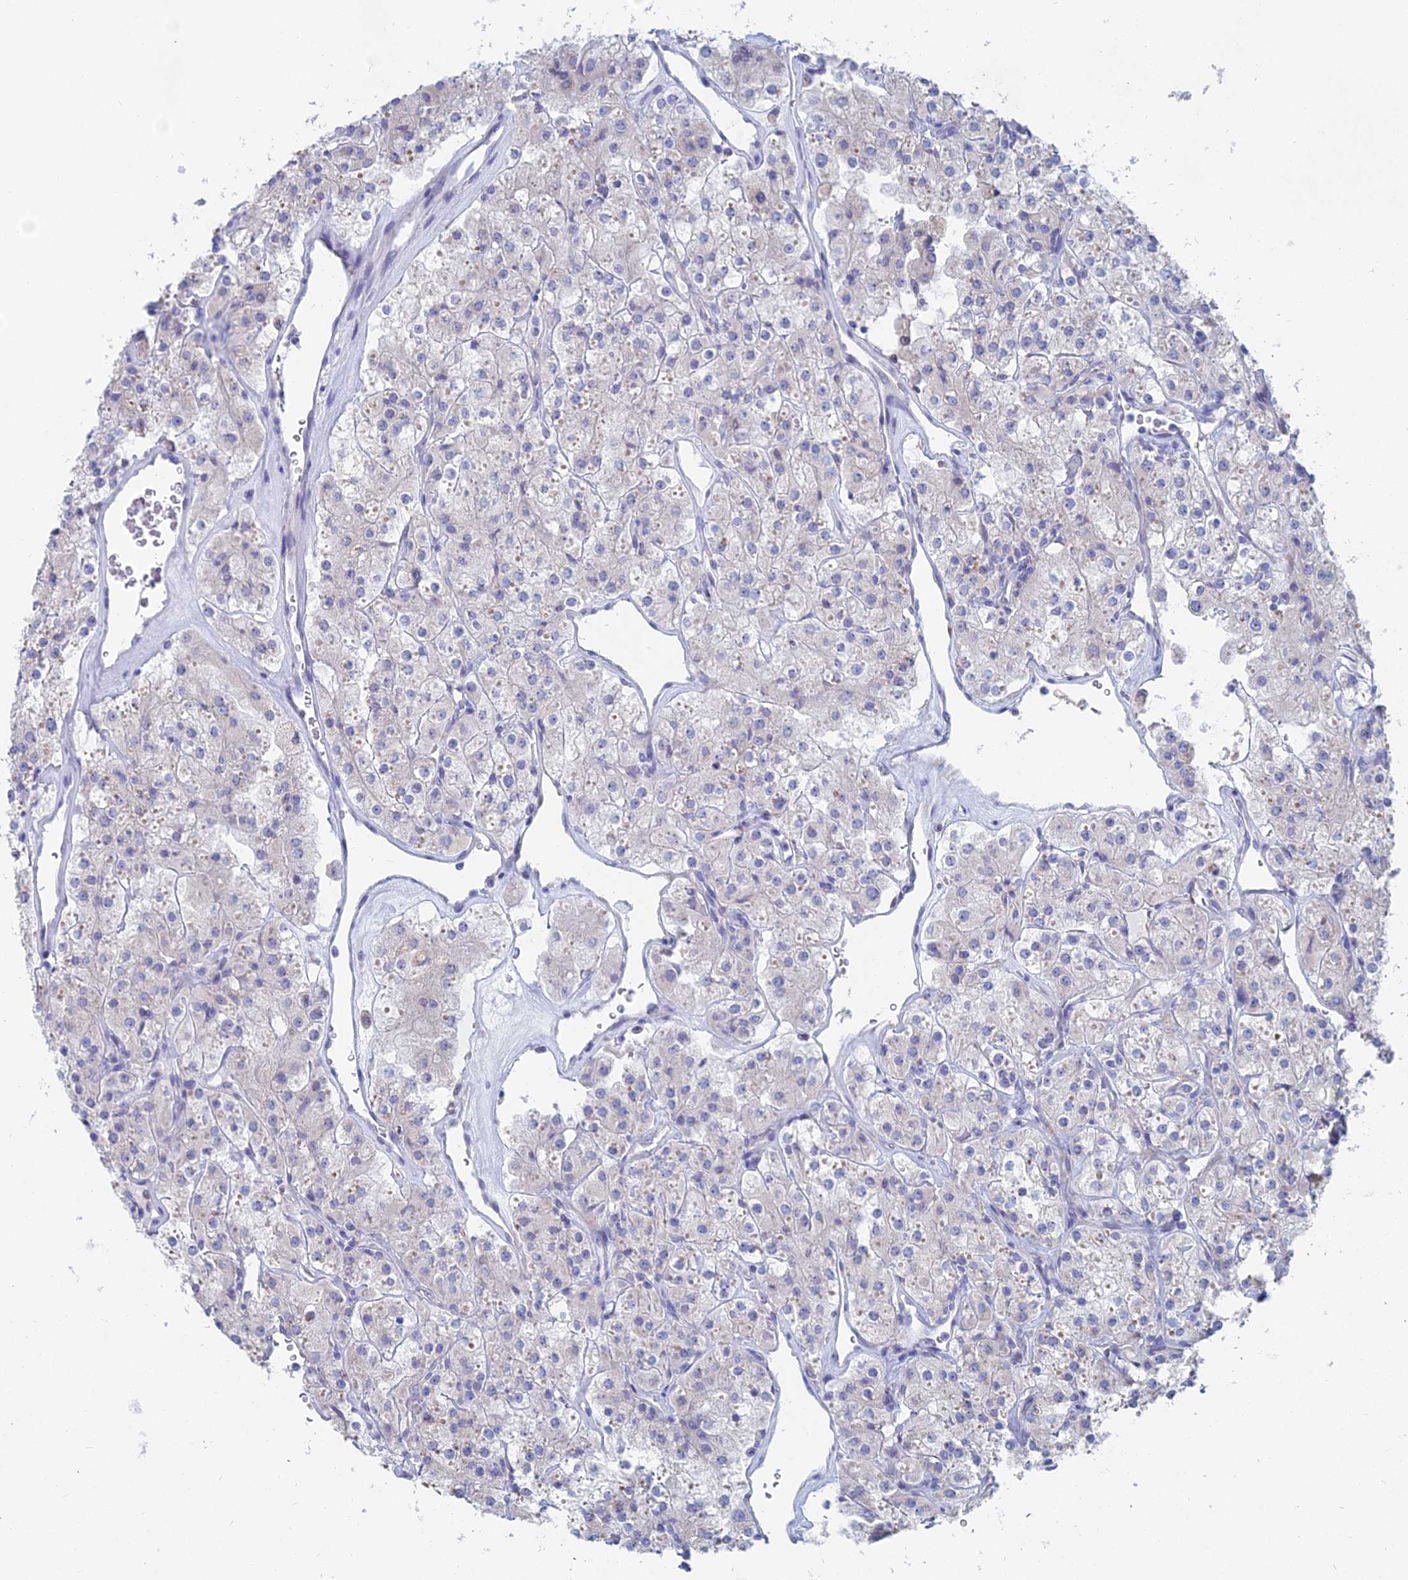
{"staining": {"intensity": "negative", "quantity": "none", "location": "none"}, "tissue": "renal cancer", "cell_type": "Tumor cells", "image_type": "cancer", "snomed": [{"axis": "morphology", "description": "Adenocarcinoma, NOS"}, {"axis": "topography", "description": "Kidney"}], "caption": "This is an immunohistochemistry (IHC) micrograph of human renal cancer (adenocarcinoma). There is no positivity in tumor cells.", "gene": "ACSM1", "patient": {"sex": "male", "age": 77}}